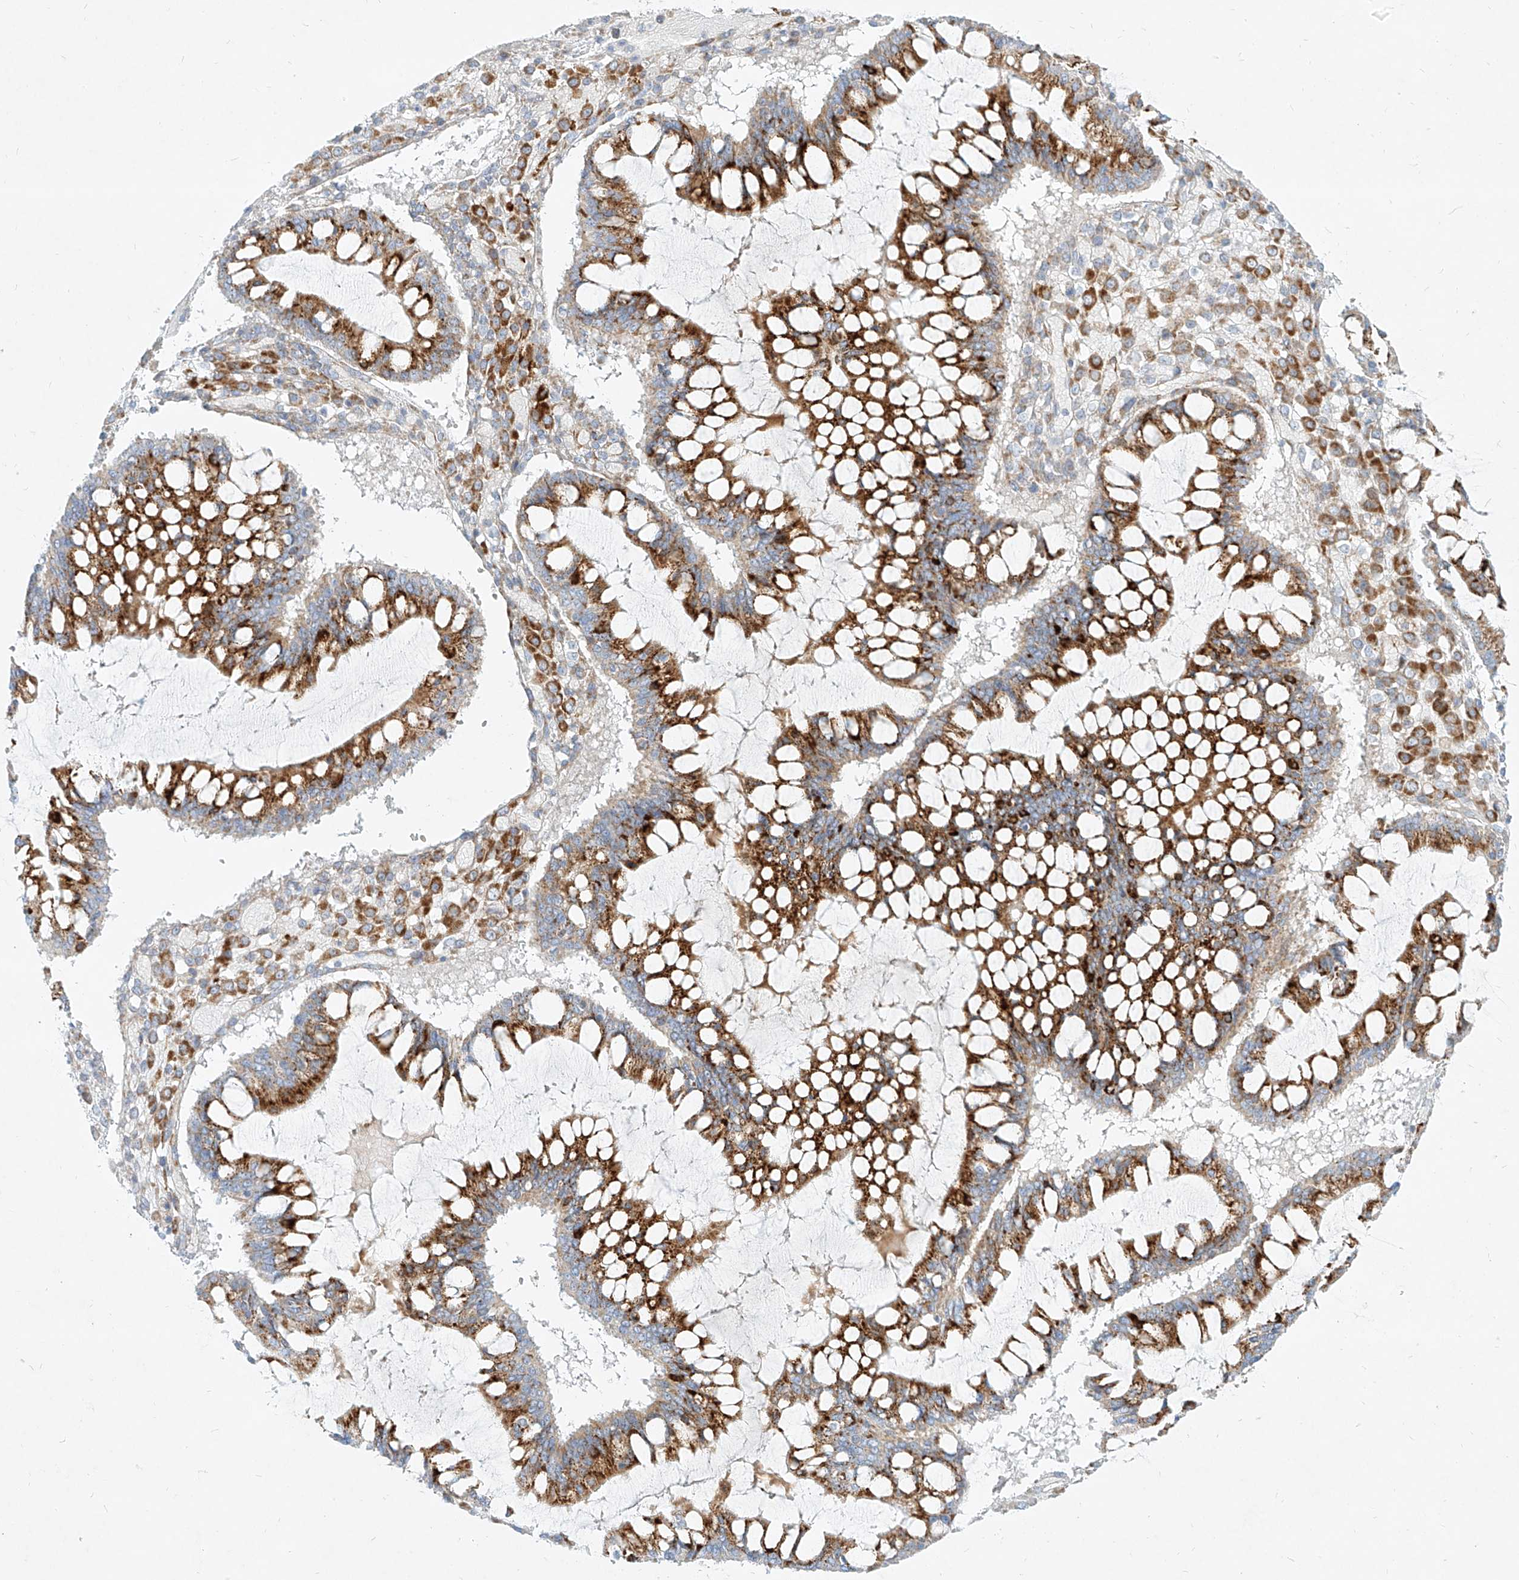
{"staining": {"intensity": "strong", "quantity": ">75%", "location": "cytoplasmic/membranous"}, "tissue": "ovarian cancer", "cell_type": "Tumor cells", "image_type": "cancer", "snomed": [{"axis": "morphology", "description": "Cystadenocarcinoma, mucinous, NOS"}, {"axis": "topography", "description": "Ovary"}], "caption": "Ovarian cancer was stained to show a protein in brown. There is high levels of strong cytoplasmic/membranous positivity in approximately >75% of tumor cells. (DAB IHC with brightfield microscopy, high magnification).", "gene": "MTX2", "patient": {"sex": "female", "age": 73}}